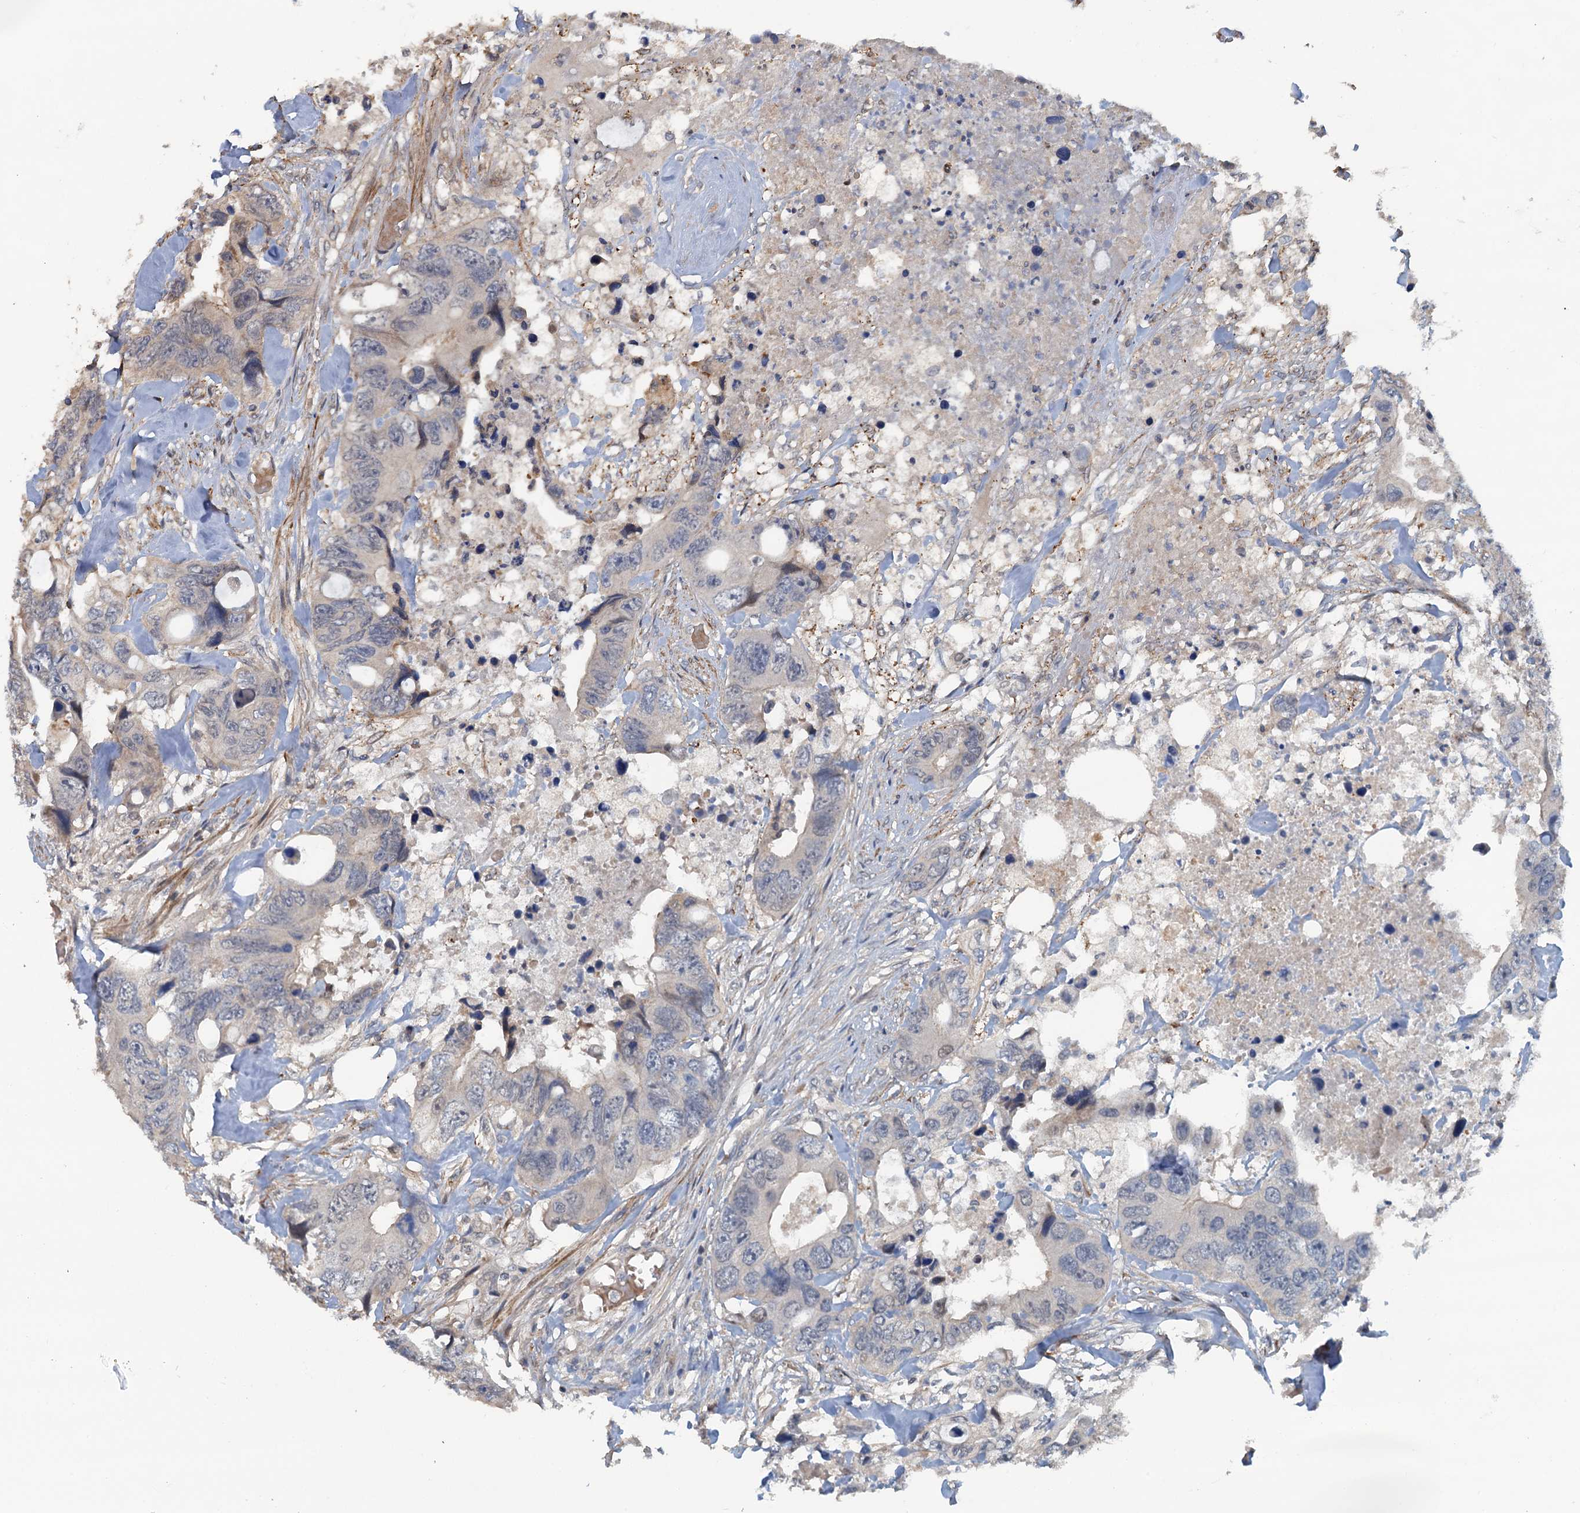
{"staining": {"intensity": "negative", "quantity": "none", "location": "none"}, "tissue": "colorectal cancer", "cell_type": "Tumor cells", "image_type": "cancer", "snomed": [{"axis": "morphology", "description": "Adenocarcinoma, NOS"}, {"axis": "topography", "description": "Rectum"}], "caption": "Tumor cells show no significant protein positivity in colorectal adenocarcinoma.", "gene": "MYO16", "patient": {"sex": "male", "age": 57}}